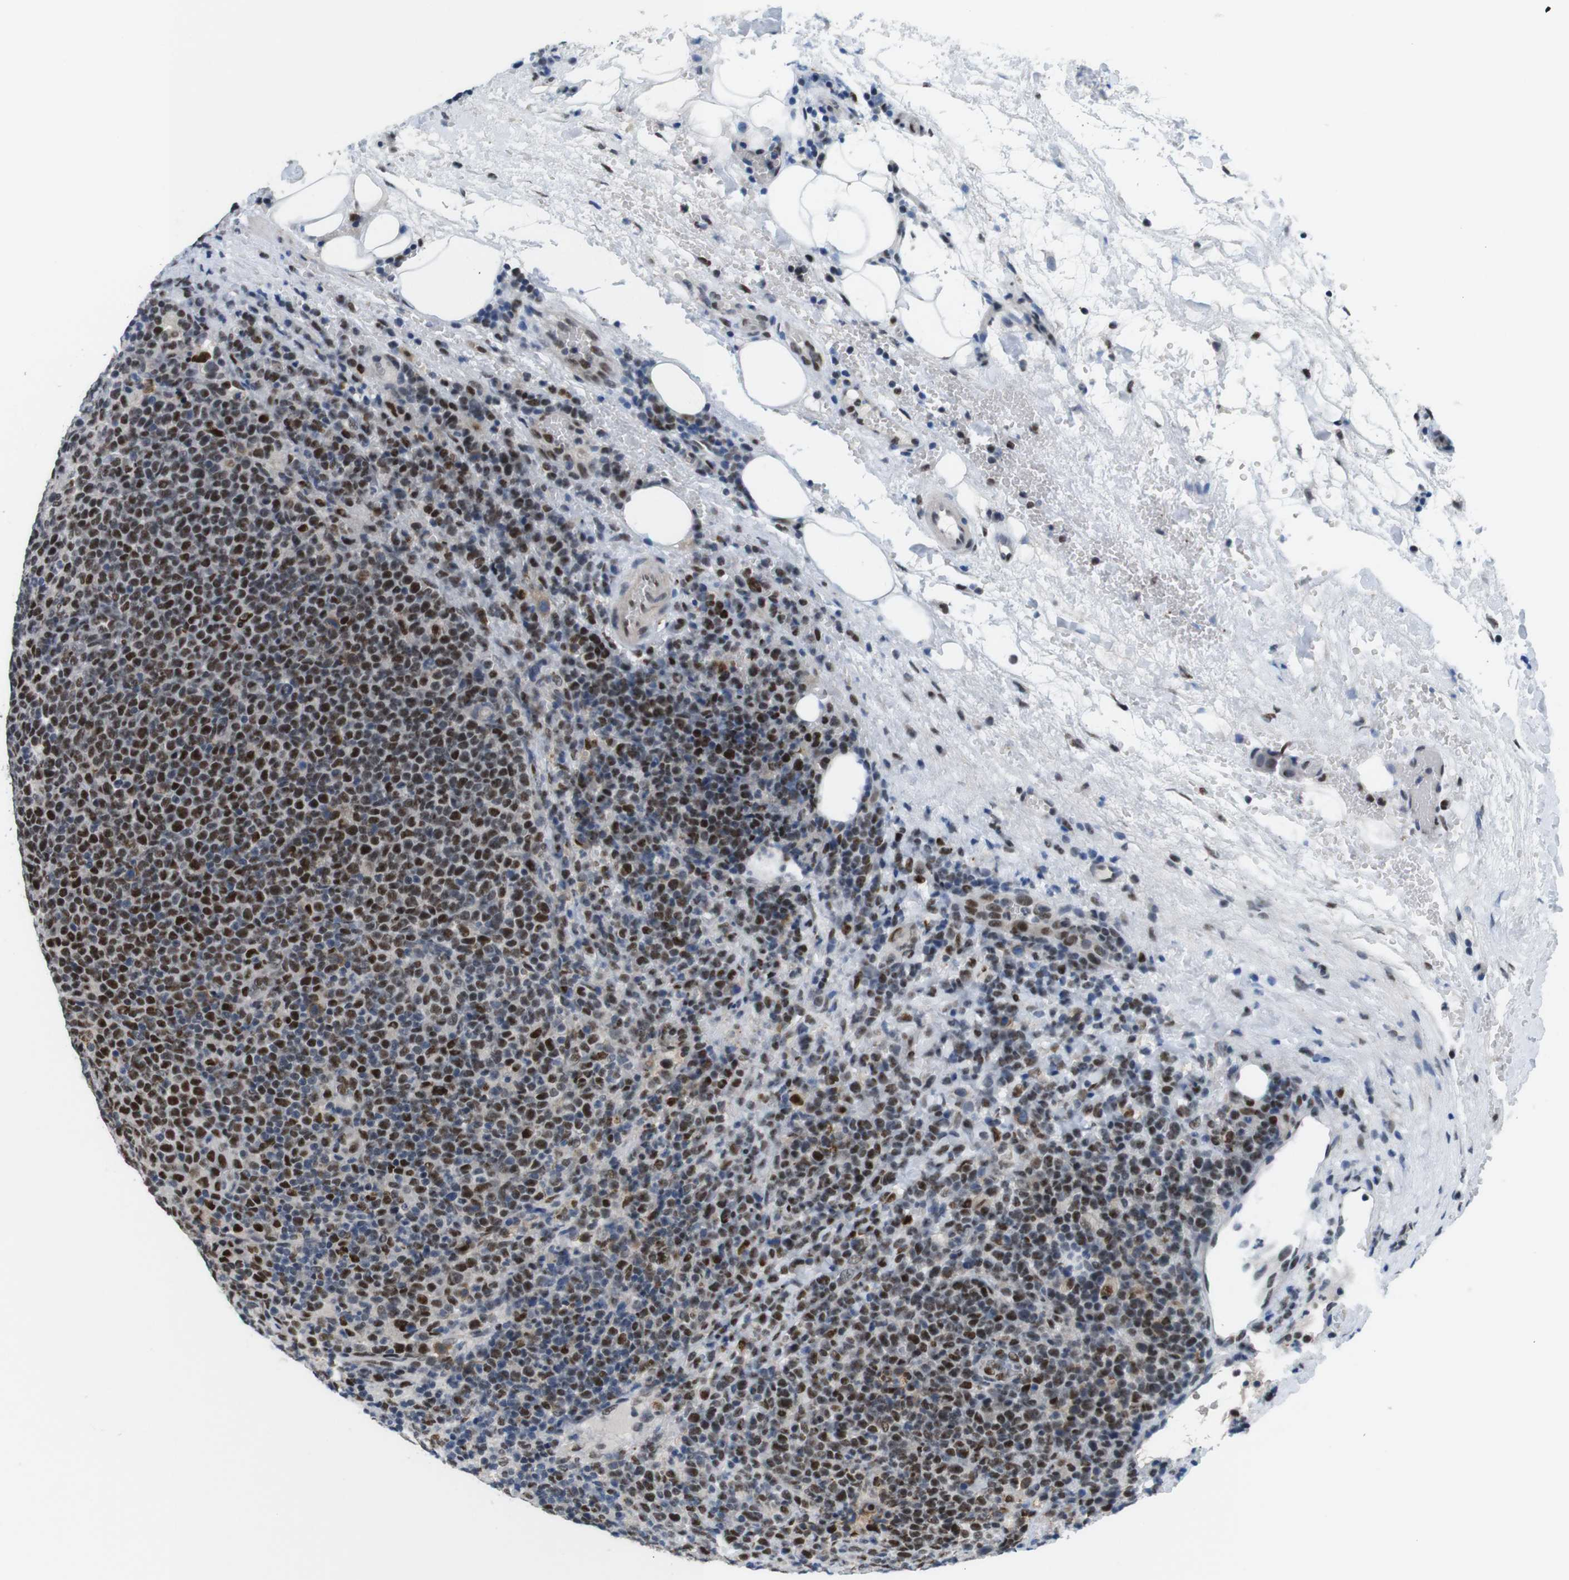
{"staining": {"intensity": "strong", "quantity": "25%-75%", "location": "nuclear"}, "tissue": "lymphoma", "cell_type": "Tumor cells", "image_type": "cancer", "snomed": [{"axis": "morphology", "description": "Malignant lymphoma, non-Hodgkin's type, High grade"}, {"axis": "topography", "description": "Lymph node"}], "caption": "Tumor cells display strong nuclear positivity in about 25%-75% of cells in malignant lymphoma, non-Hodgkin's type (high-grade).", "gene": "PSME3", "patient": {"sex": "male", "age": 61}}